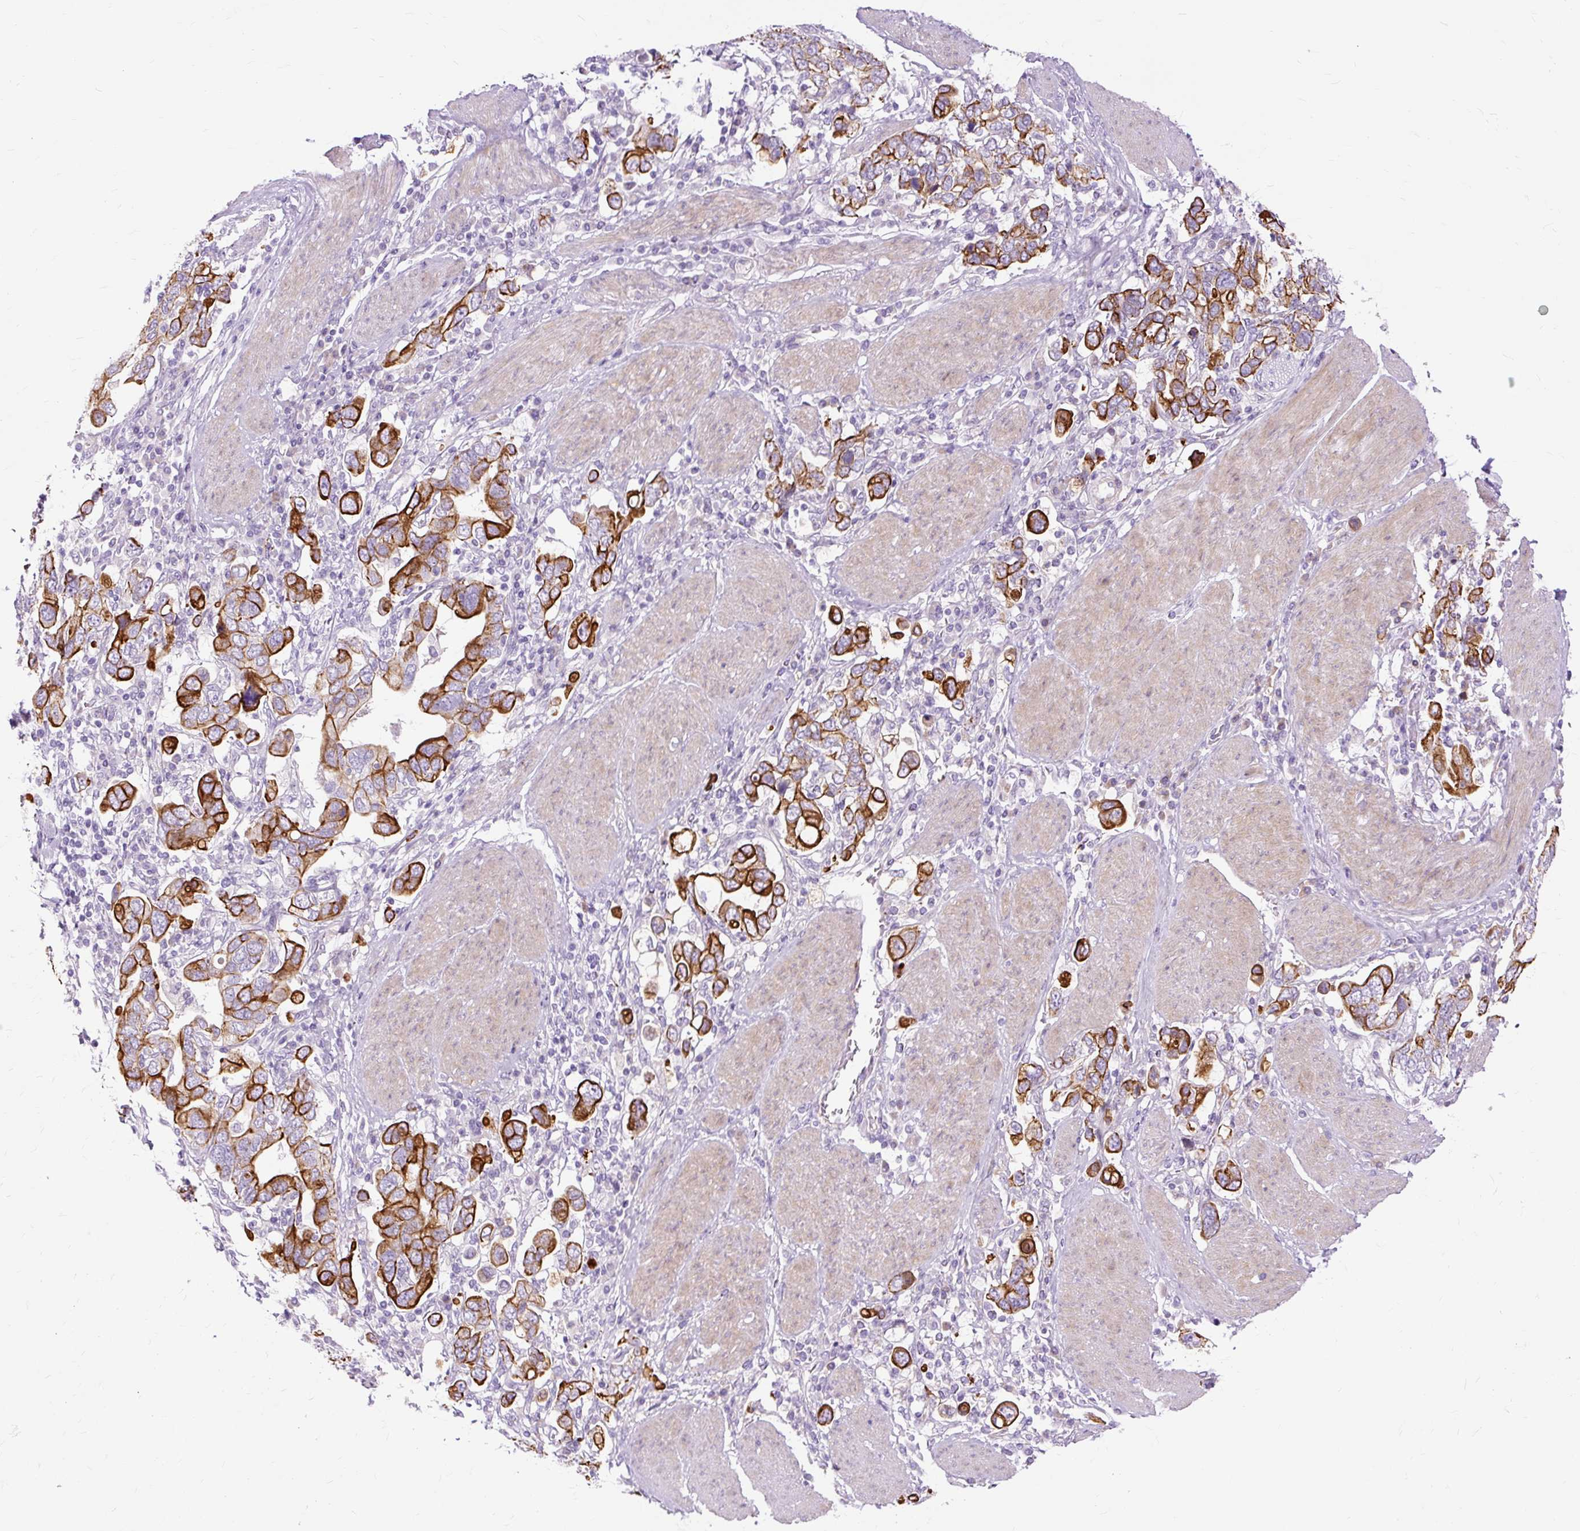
{"staining": {"intensity": "strong", "quantity": ">75%", "location": "cytoplasmic/membranous"}, "tissue": "stomach cancer", "cell_type": "Tumor cells", "image_type": "cancer", "snomed": [{"axis": "morphology", "description": "Adenocarcinoma, NOS"}, {"axis": "topography", "description": "Stomach, upper"}], "caption": "There is high levels of strong cytoplasmic/membranous expression in tumor cells of stomach cancer, as demonstrated by immunohistochemical staining (brown color).", "gene": "DCTN4", "patient": {"sex": "male", "age": 62}}